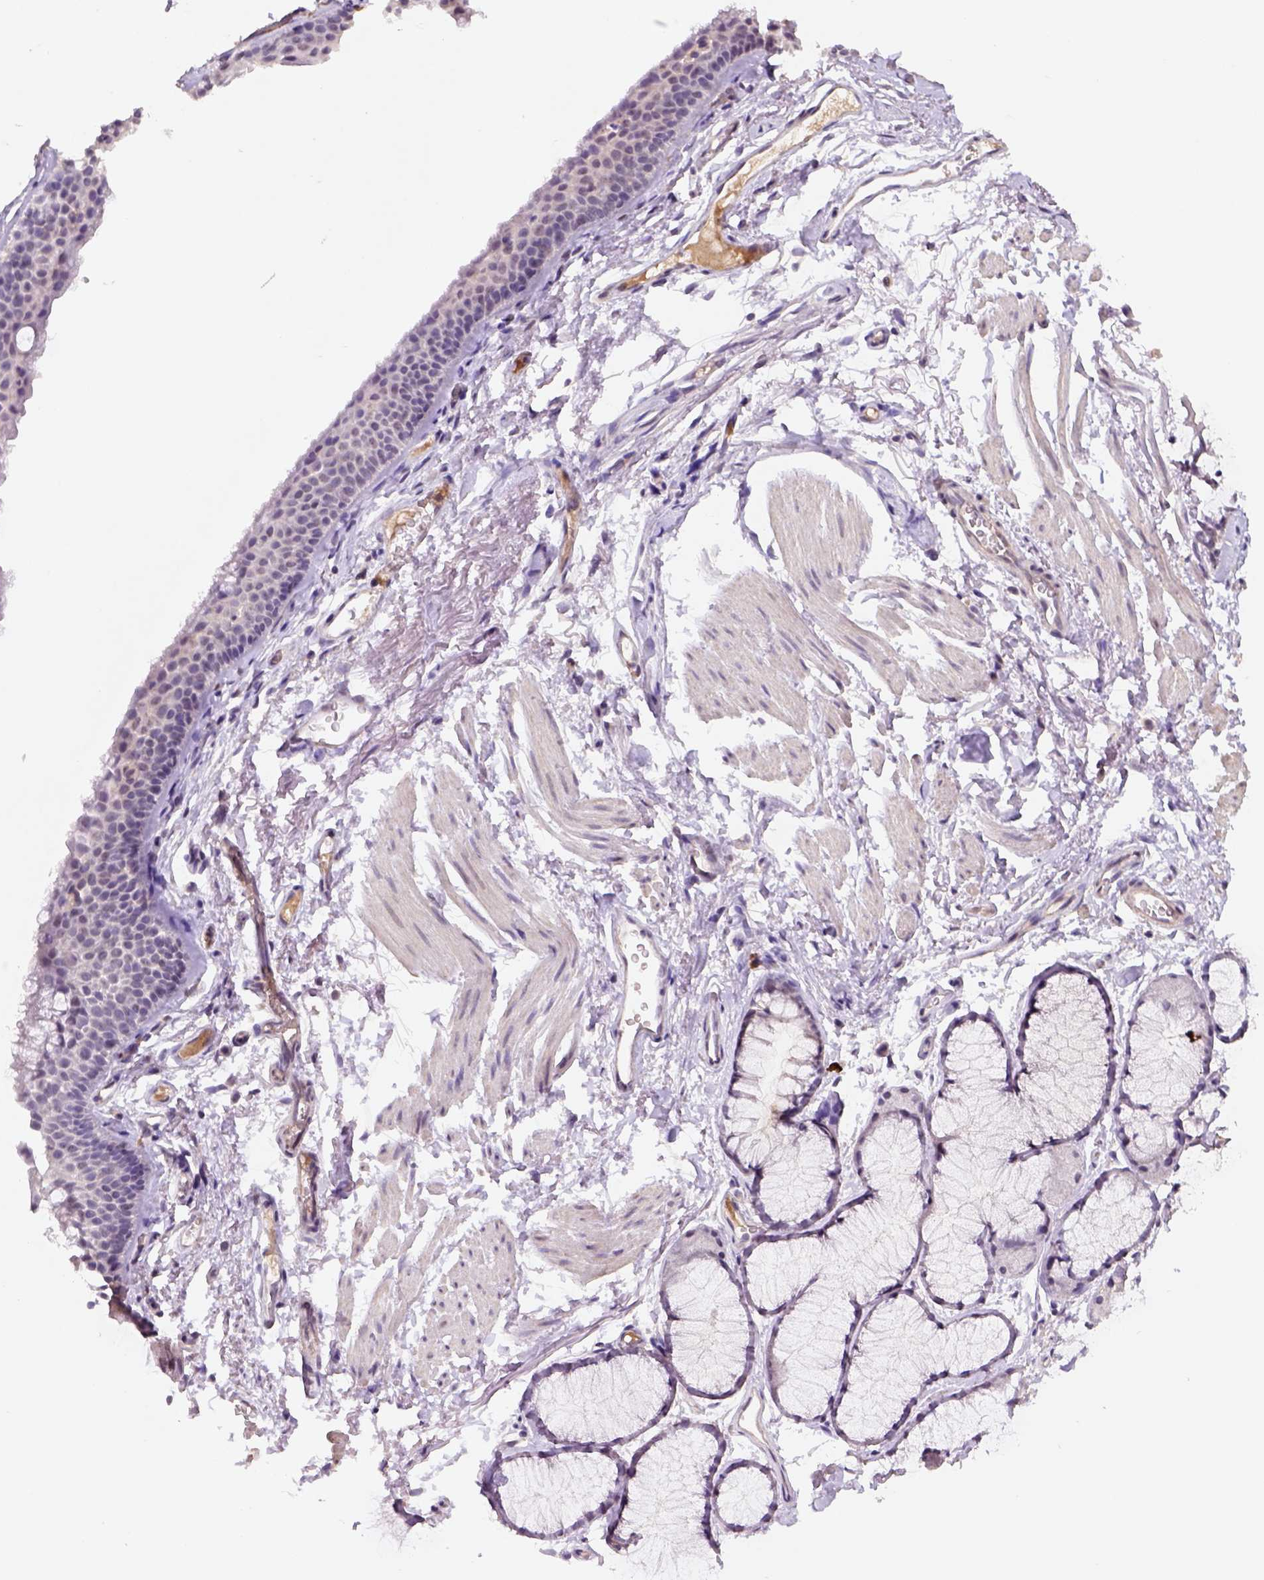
{"staining": {"intensity": "negative", "quantity": "none", "location": "none"}, "tissue": "soft tissue", "cell_type": "Fibroblasts", "image_type": "normal", "snomed": [{"axis": "morphology", "description": "Normal tissue, NOS"}, {"axis": "topography", "description": "Cartilage tissue"}, {"axis": "topography", "description": "Bronchus"}], "caption": "This is a image of immunohistochemistry (IHC) staining of normal soft tissue, which shows no positivity in fibroblasts.", "gene": "SCML4", "patient": {"sex": "female", "age": 79}}